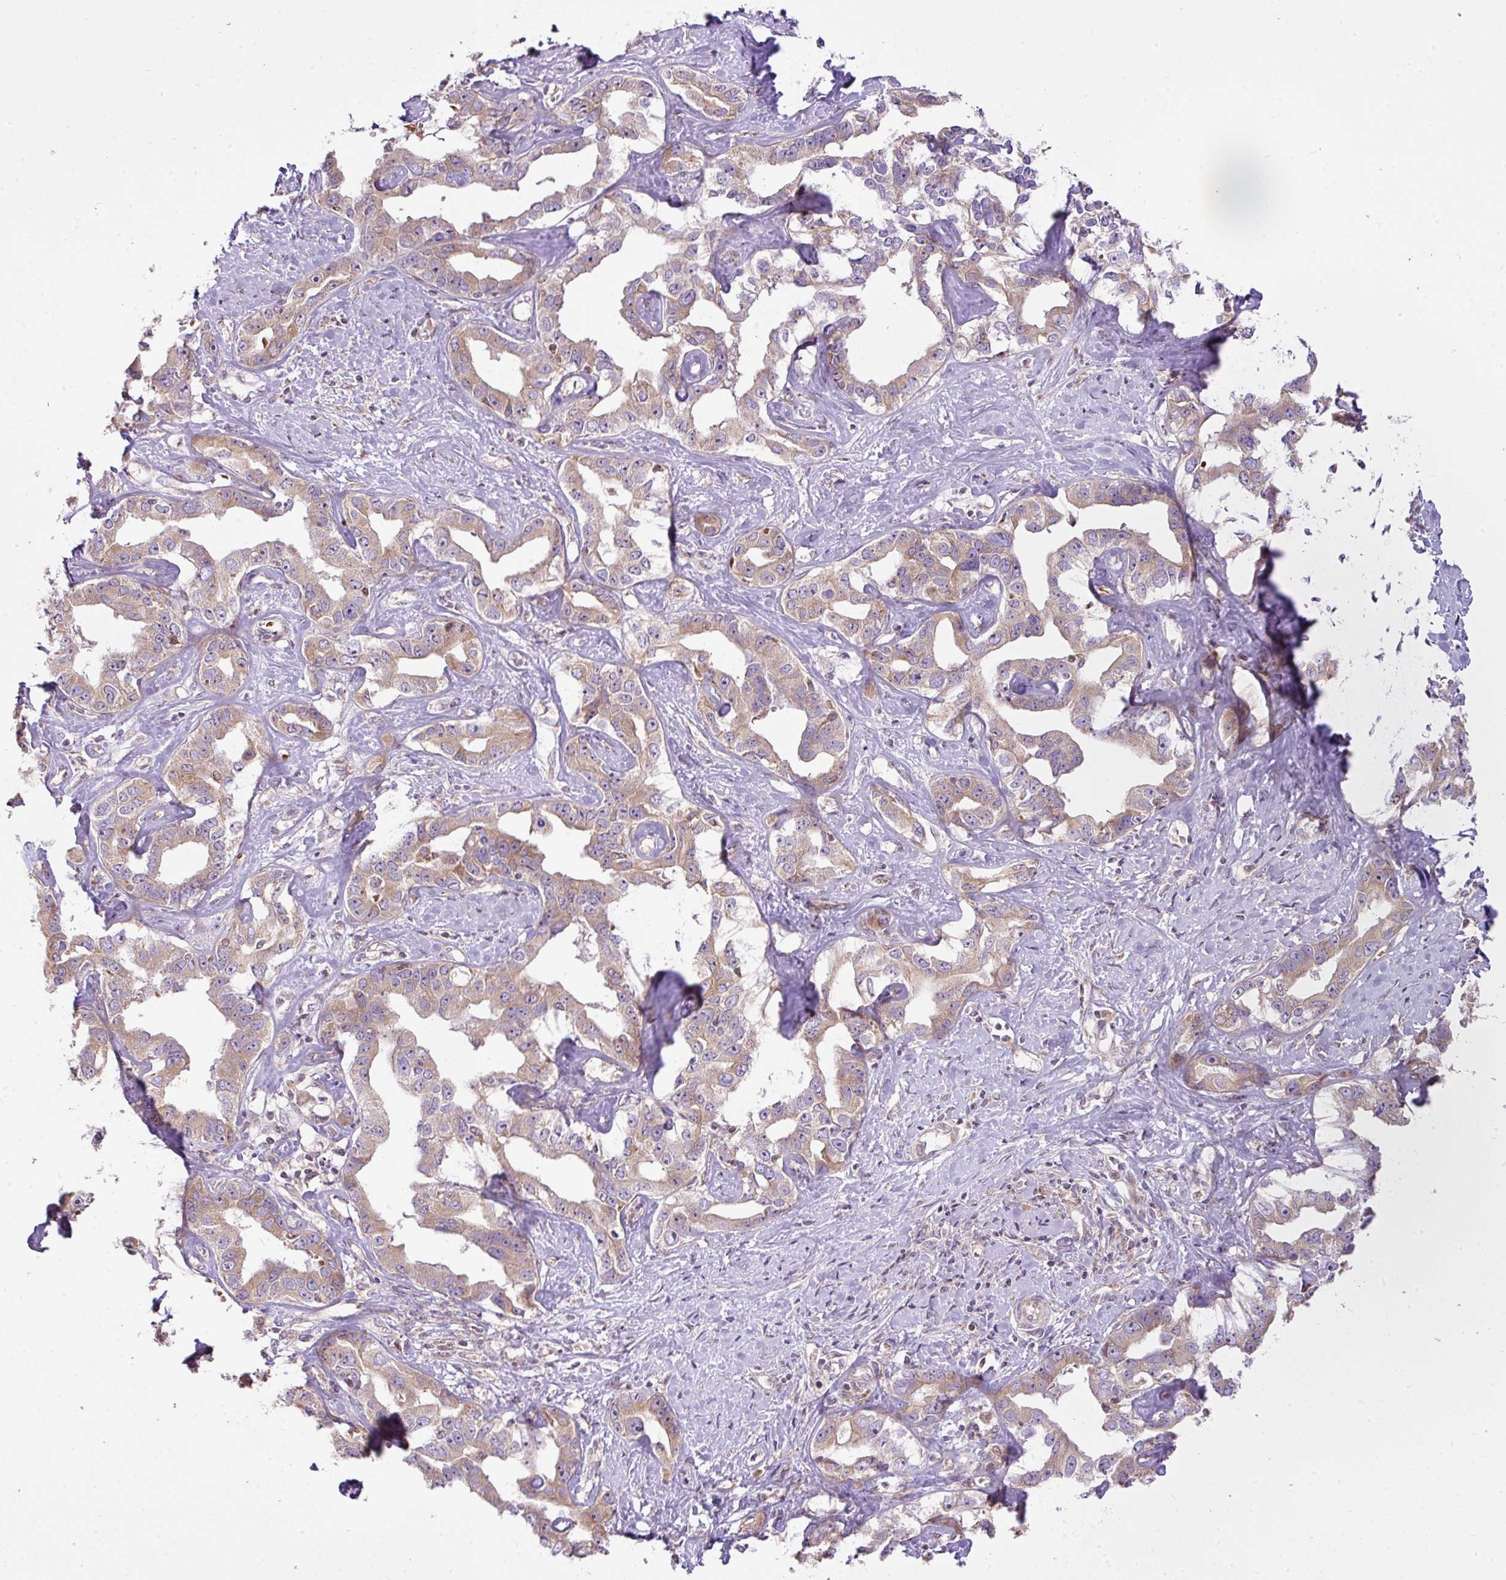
{"staining": {"intensity": "weak", "quantity": ">75%", "location": "cytoplasmic/membranous"}, "tissue": "liver cancer", "cell_type": "Tumor cells", "image_type": "cancer", "snomed": [{"axis": "morphology", "description": "Cholangiocarcinoma"}, {"axis": "topography", "description": "Liver"}], "caption": "This photomicrograph shows liver cancer stained with IHC to label a protein in brown. The cytoplasmic/membranous of tumor cells show weak positivity for the protein. Nuclei are counter-stained blue.", "gene": "COX18", "patient": {"sex": "male", "age": 59}}